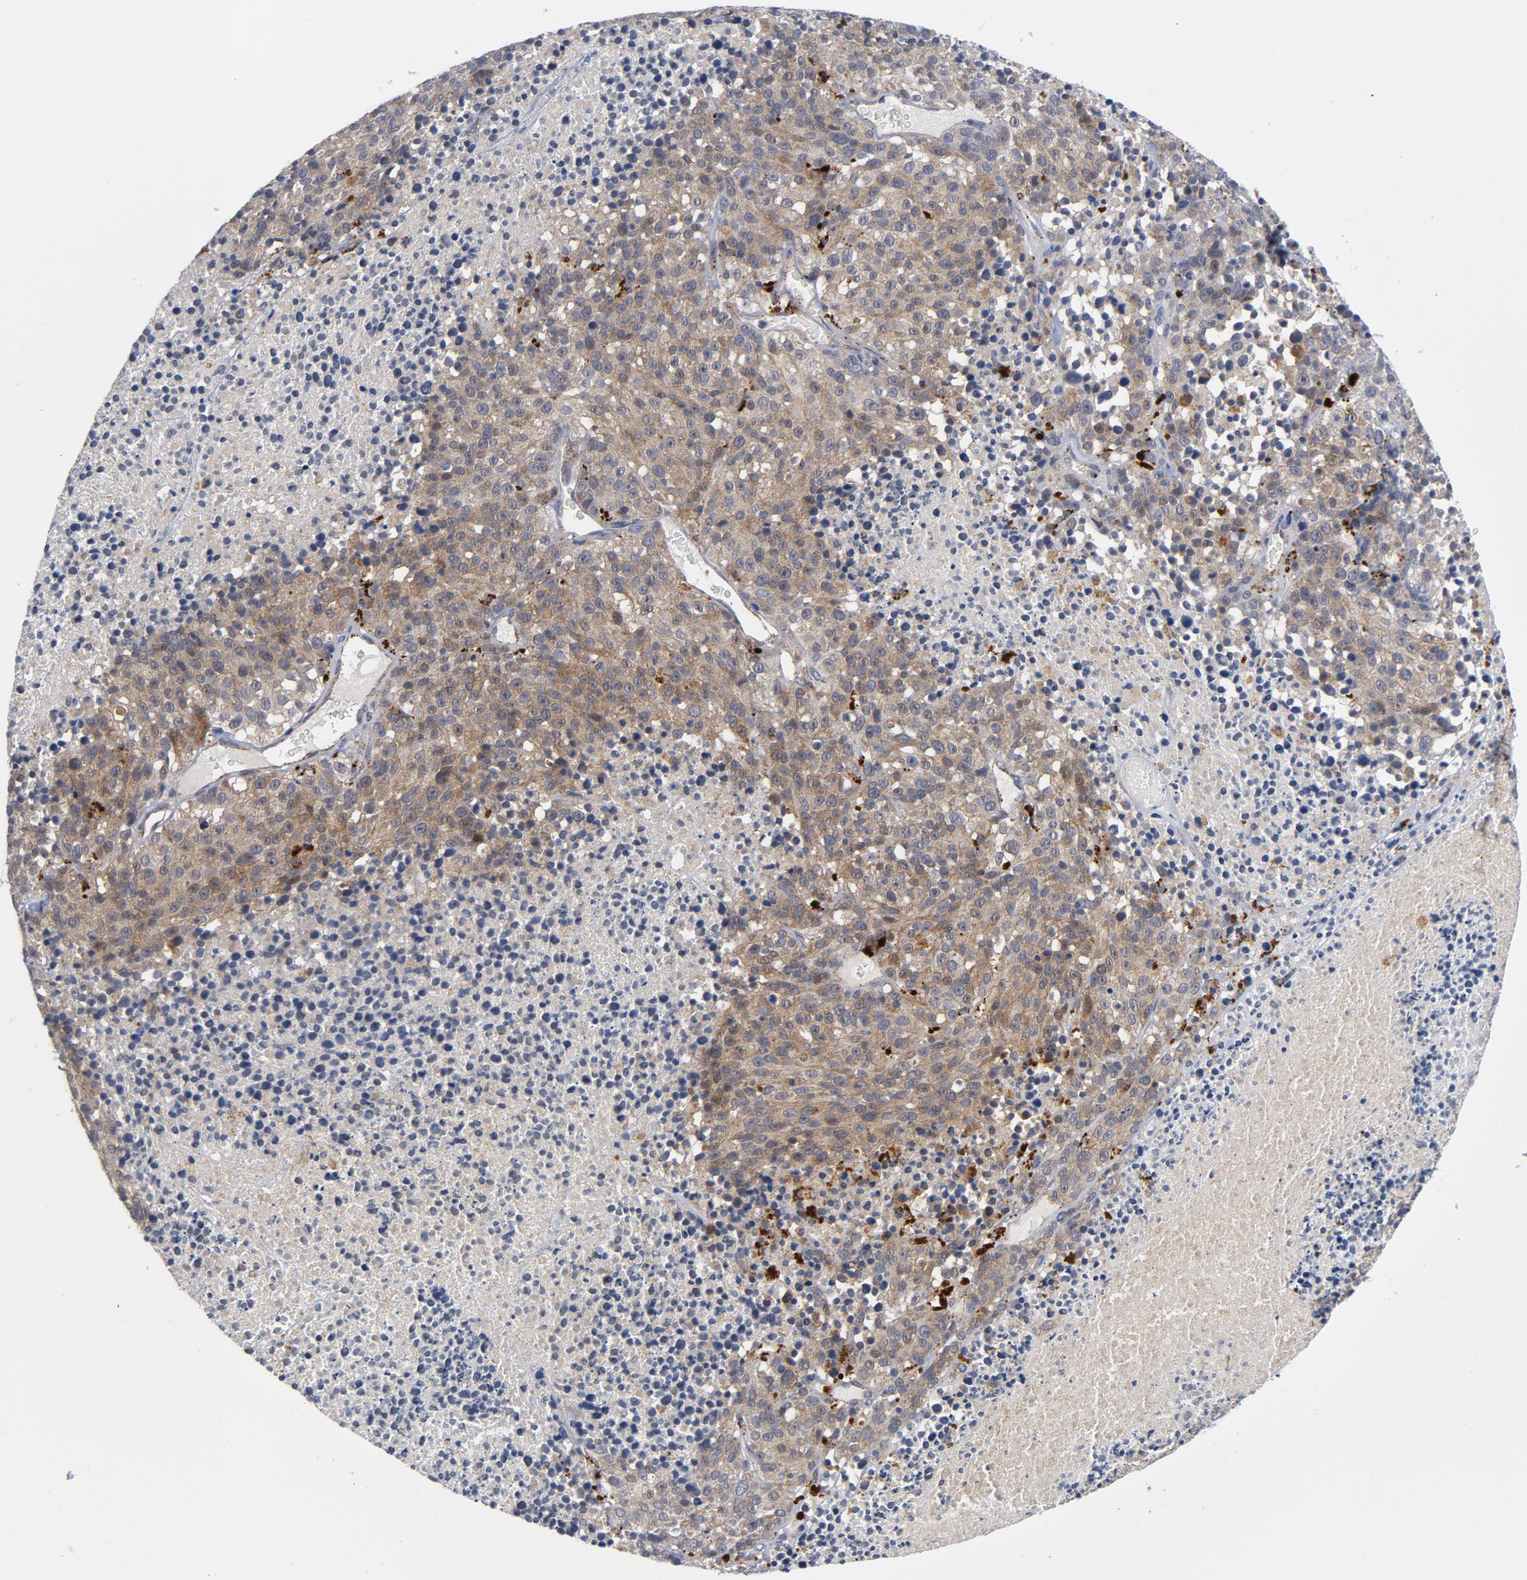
{"staining": {"intensity": "weak", "quantity": ">75%", "location": "cytoplasmic/membranous"}, "tissue": "melanoma", "cell_type": "Tumor cells", "image_type": "cancer", "snomed": [{"axis": "morphology", "description": "Malignant melanoma, Metastatic site"}, {"axis": "topography", "description": "Cerebral cortex"}], "caption": "A micrograph showing weak cytoplasmic/membranous staining in about >75% of tumor cells in melanoma, as visualized by brown immunohistochemical staining.", "gene": "AKT2", "patient": {"sex": "female", "age": 52}}